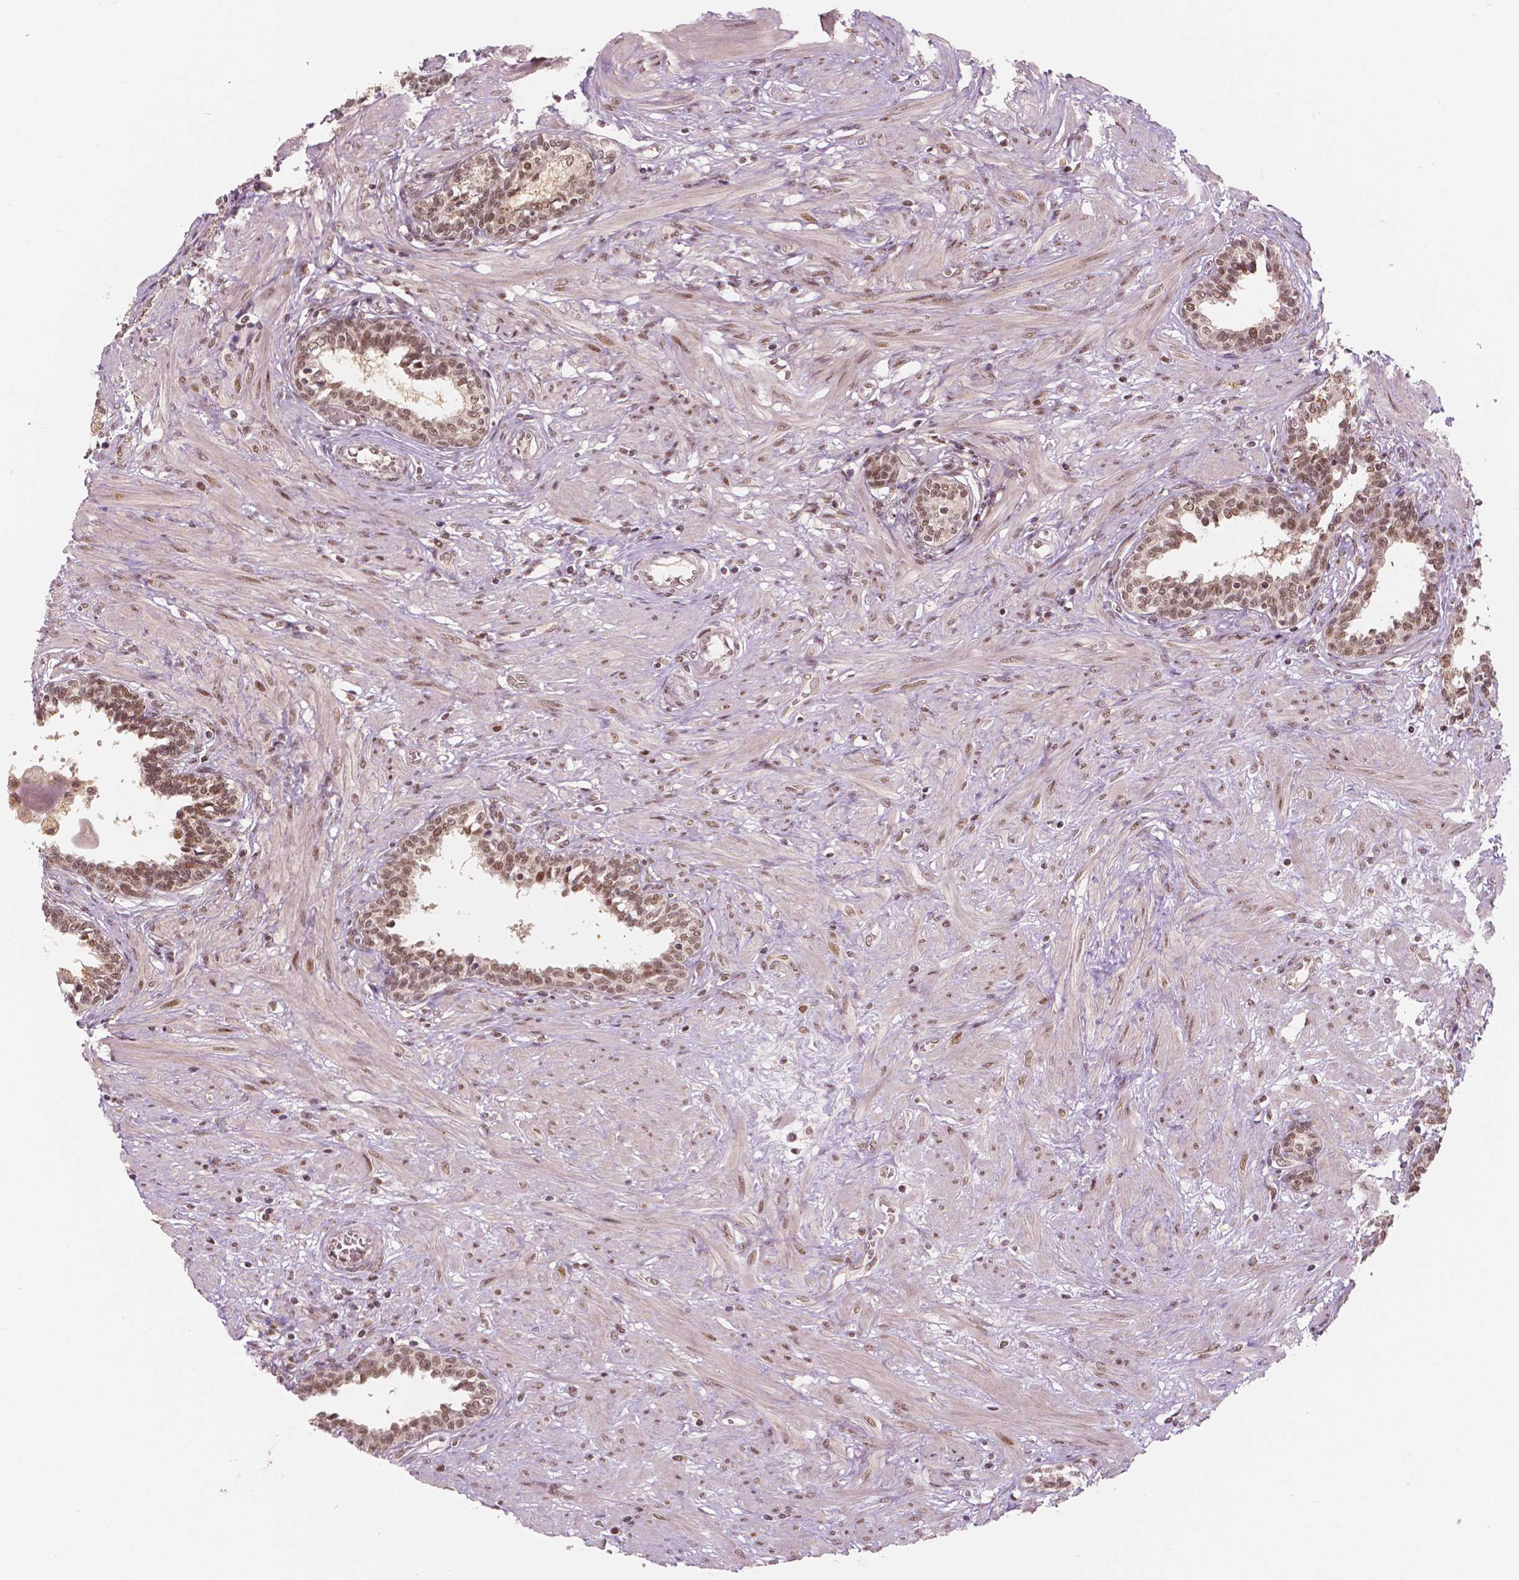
{"staining": {"intensity": "moderate", "quantity": ">75%", "location": "cytoplasmic/membranous,nuclear"}, "tissue": "prostate", "cell_type": "Glandular cells", "image_type": "normal", "snomed": [{"axis": "morphology", "description": "Normal tissue, NOS"}, {"axis": "topography", "description": "Prostate"}], "caption": "The photomicrograph demonstrates a brown stain indicating the presence of a protein in the cytoplasmic/membranous,nuclear of glandular cells in prostate. (DAB (3,3'-diaminobenzidine) IHC with brightfield microscopy, high magnification).", "gene": "NSD2", "patient": {"sex": "male", "age": 55}}